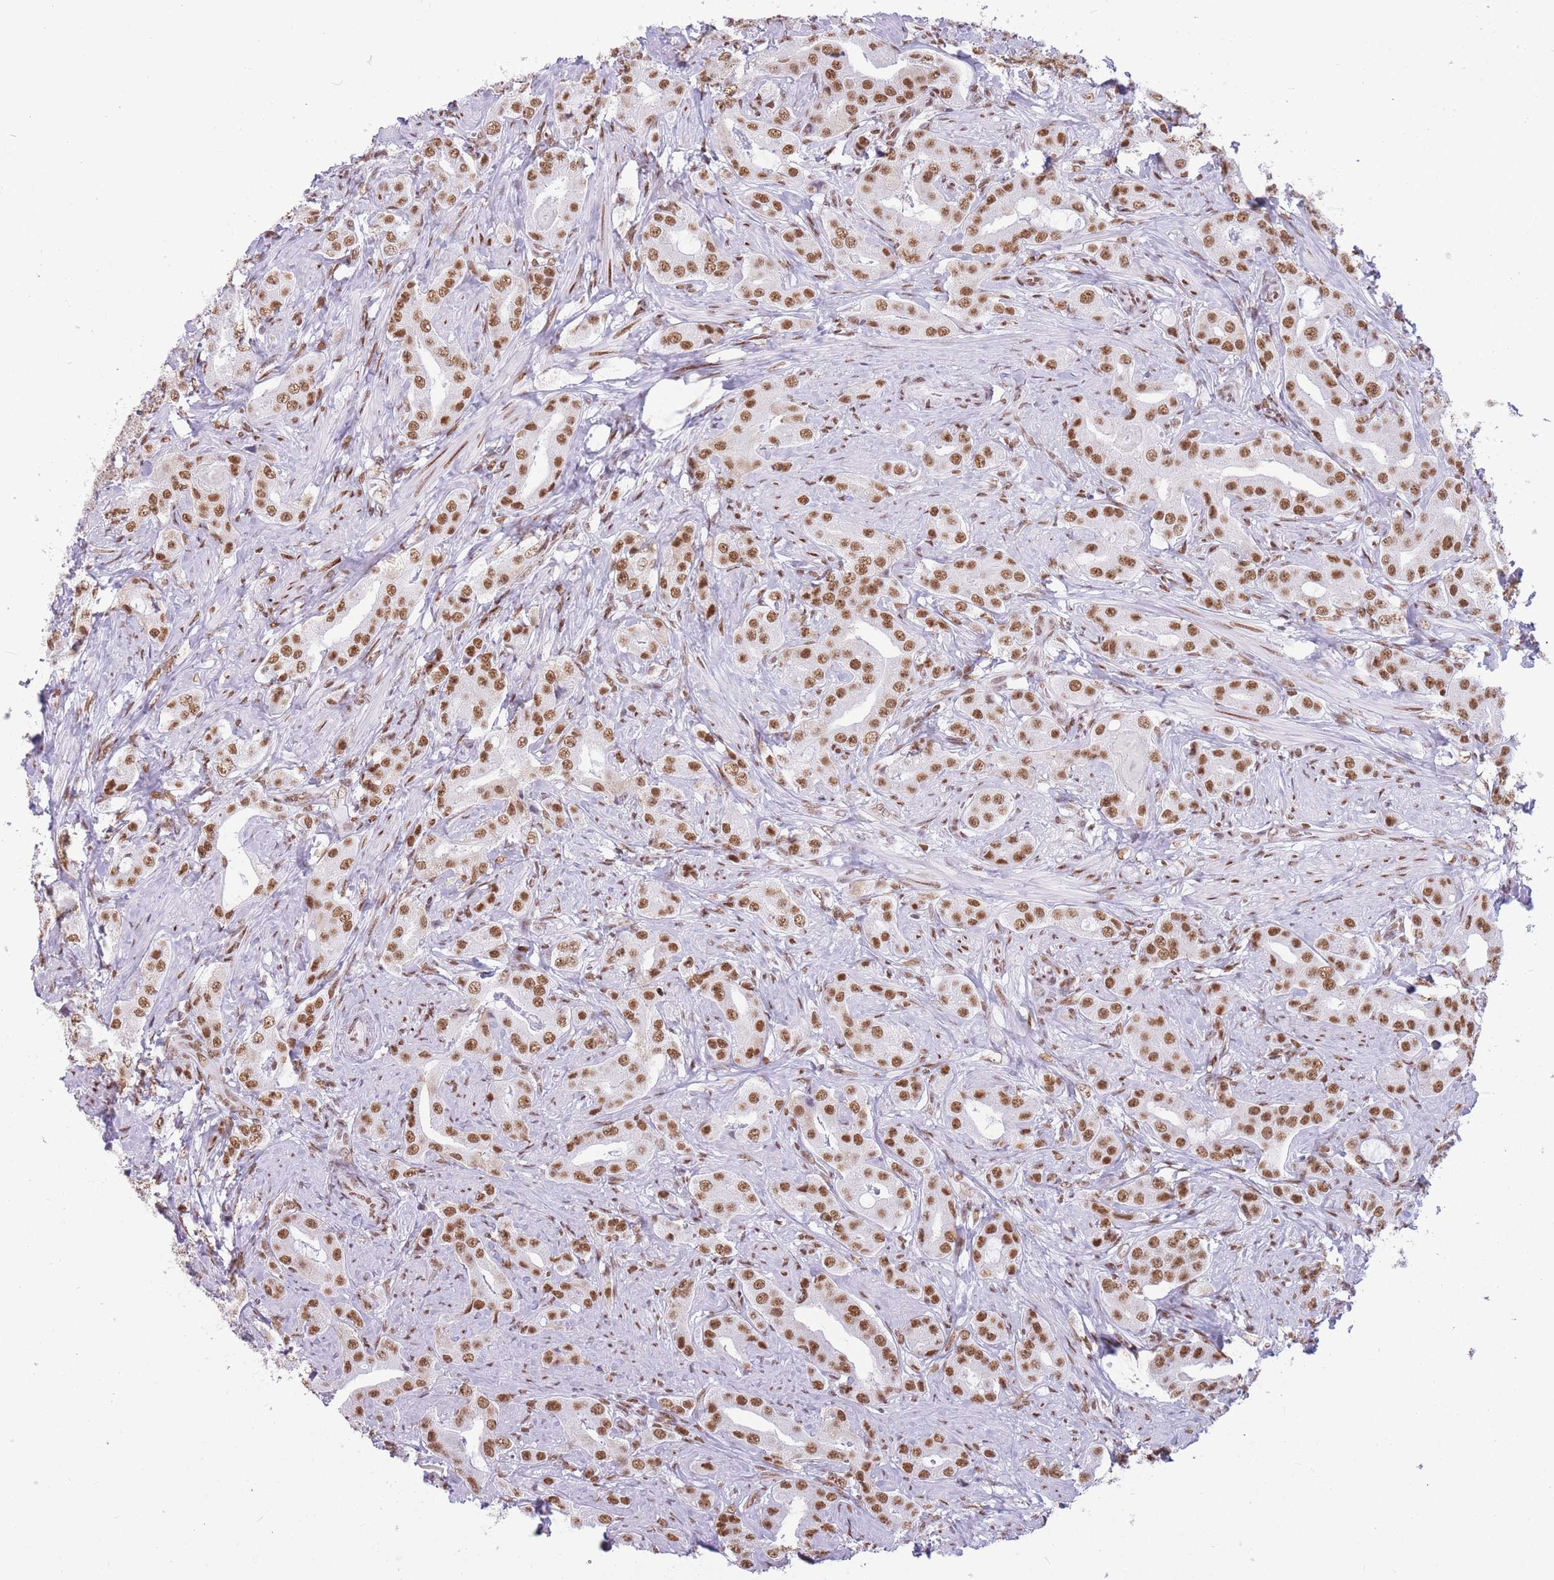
{"staining": {"intensity": "strong", "quantity": ">75%", "location": "nuclear"}, "tissue": "prostate cancer", "cell_type": "Tumor cells", "image_type": "cancer", "snomed": [{"axis": "morphology", "description": "Adenocarcinoma, High grade"}, {"axis": "topography", "description": "Prostate"}], "caption": "Prostate cancer (high-grade adenocarcinoma) stained for a protein reveals strong nuclear positivity in tumor cells. (DAB (3,3'-diaminobenzidine) = brown stain, brightfield microscopy at high magnification).", "gene": "HNRNPUL1", "patient": {"sex": "male", "age": 63}}